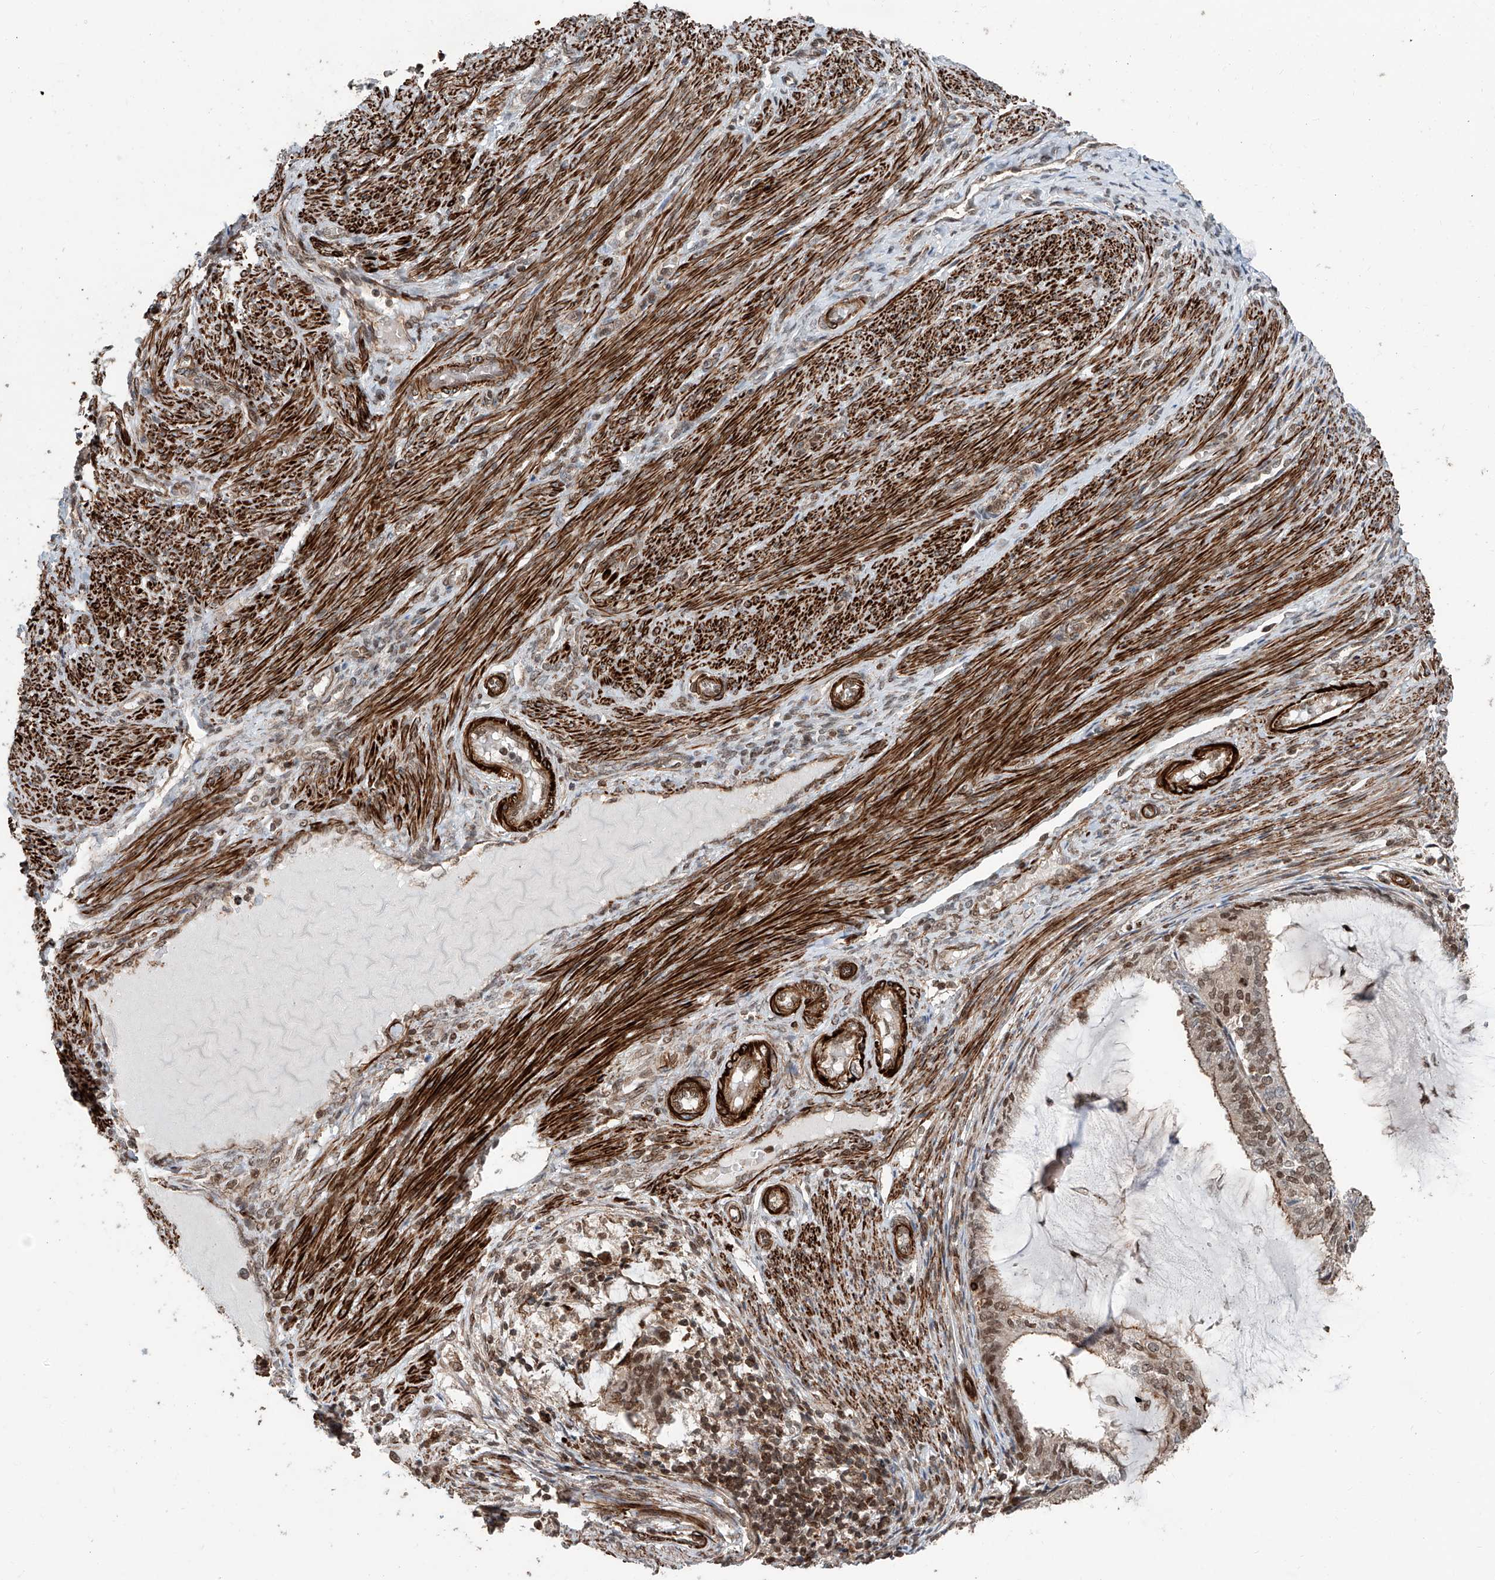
{"staining": {"intensity": "strong", "quantity": "25%-75%", "location": "cytoplasmic/membranous,nuclear"}, "tissue": "endometrial cancer", "cell_type": "Tumor cells", "image_type": "cancer", "snomed": [{"axis": "morphology", "description": "Adenocarcinoma, NOS"}, {"axis": "topography", "description": "Endometrium"}], "caption": "A high-resolution image shows IHC staining of endometrial adenocarcinoma, which shows strong cytoplasmic/membranous and nuclear staining in approximately 25%-75% of tumor cells.", "gene": "SDE2", "patient": {"sex": "female", "age": 81}}